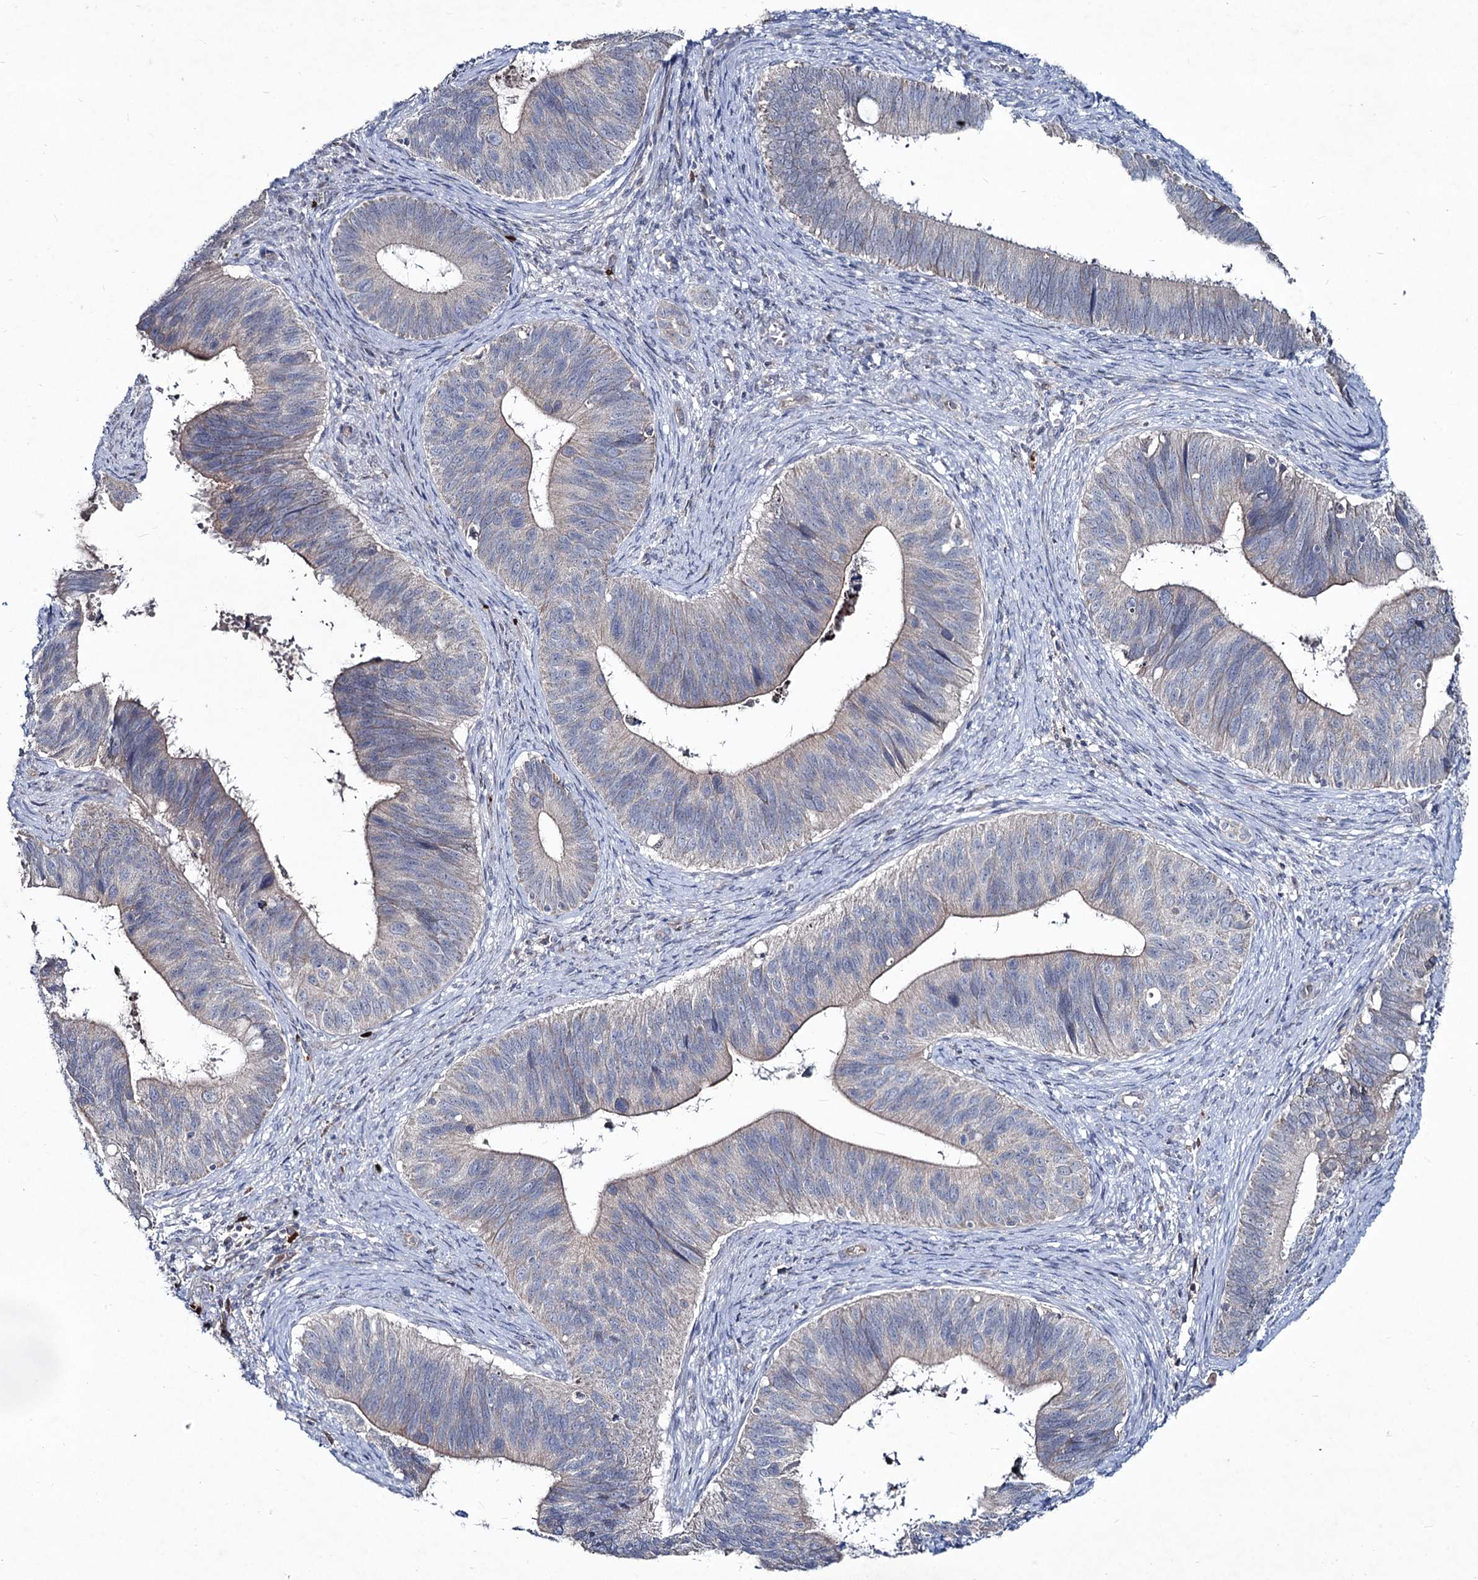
{"staining": {"intensity": "moderate", "quantity": "<25%", "location": "cytoplasmic/membranous"}, "tissue": "cervical cancer", "cell_type": "Tumor cells", "image_type": "cancer", "snomed": [{"axis": "morphology", "description": "Adenocarcinoma, NOS"}, {"axis": "topography", "description": "Cervix"}], "caption": "Immunohistochemistry (IHC) of adenocarcinoma (cervical) shows low levels of moderate cytoplasmic/membranous staining in approximately <25% of tumor cells.", "gene": "RNF6", "patient": {"sex": "female", "age": 42}}